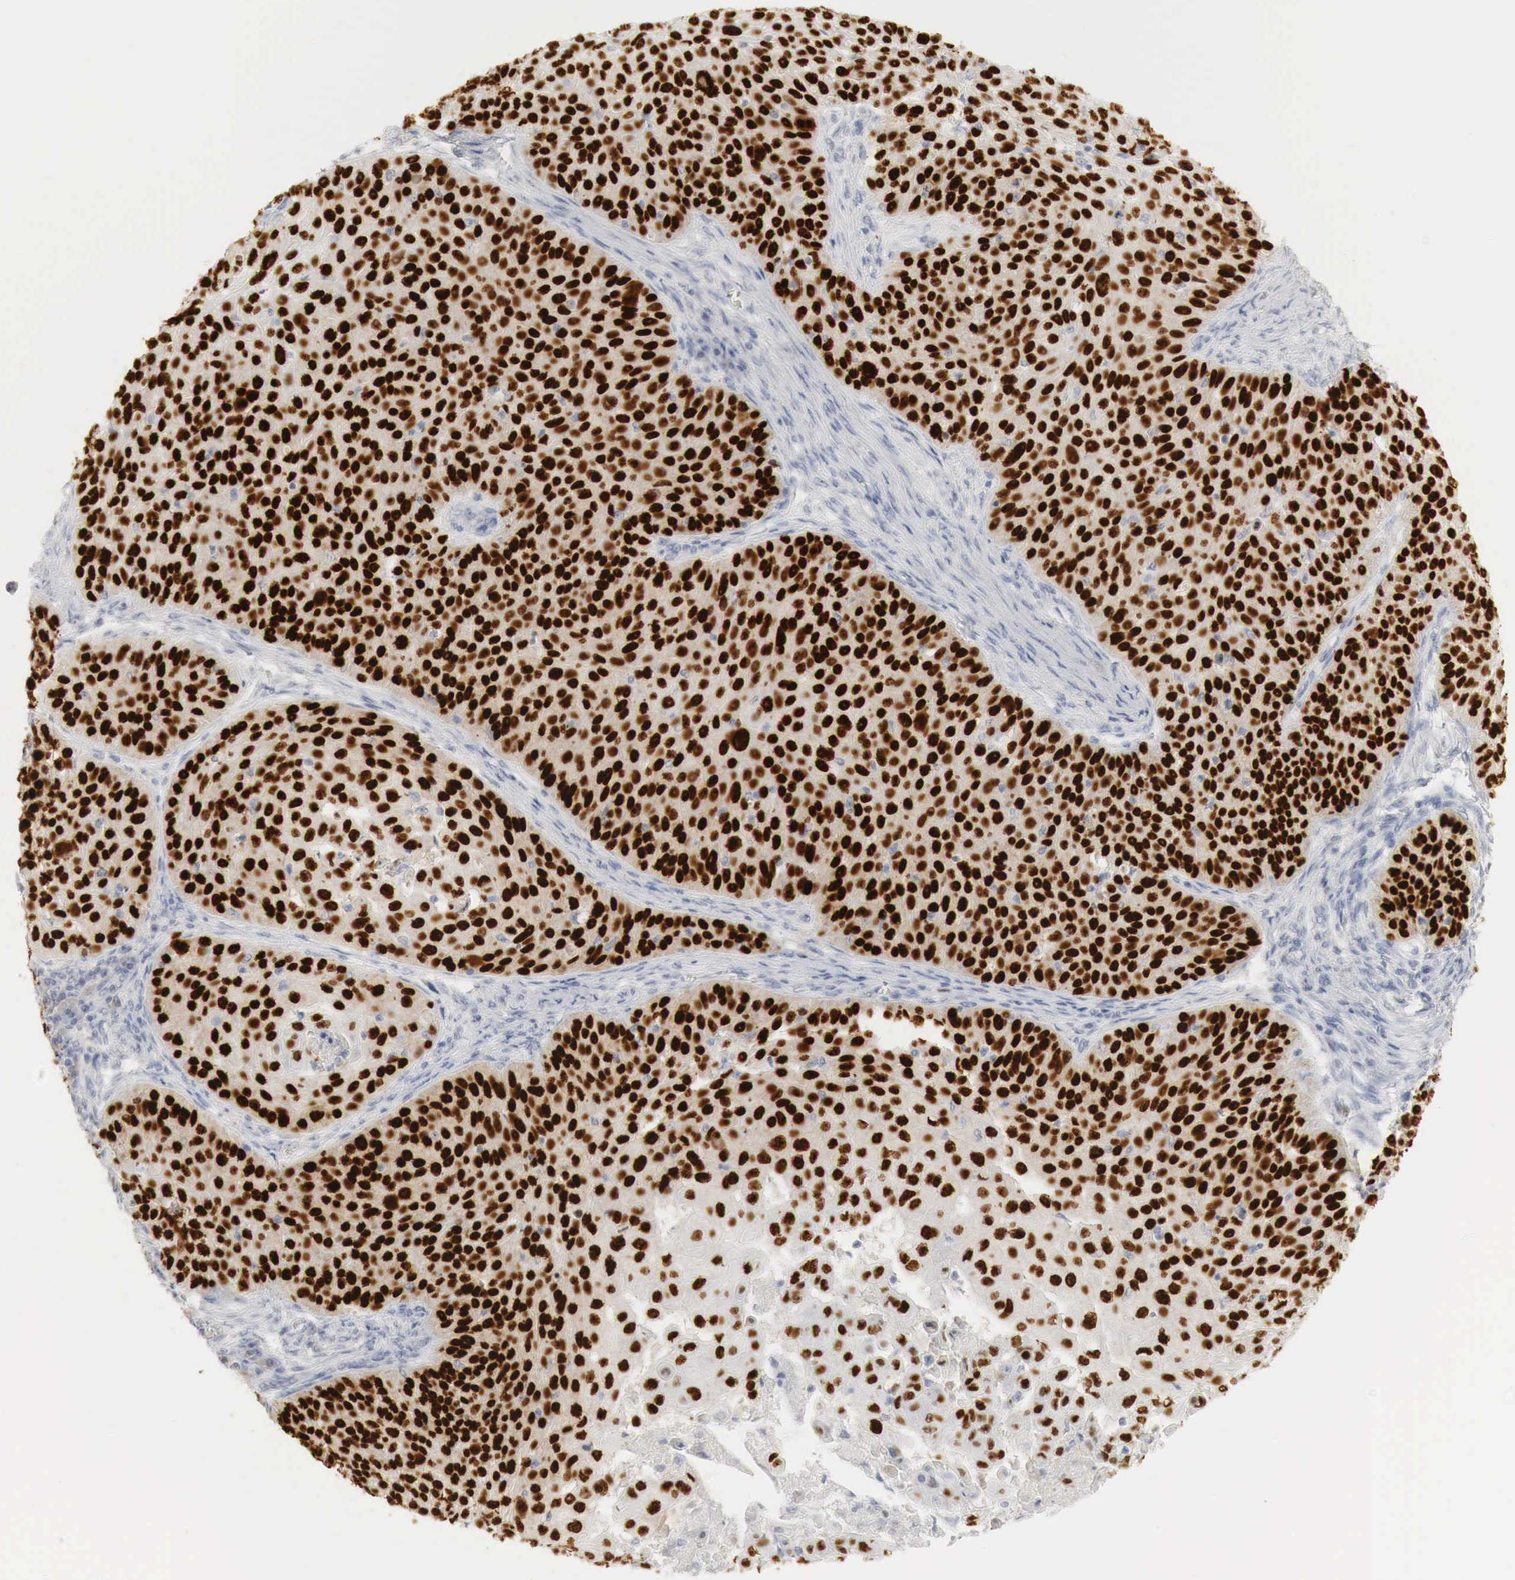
{"staining": {"intensity": "strong", "quantity": ">75%", "location": "nuclear"}, "tissue": "skin cancer", "cell_type": "Tumor cells", "image_type": "cancer", "snomed": [{"axis": "morphology", "description": "Squamous cell carcinoma, NOS"}, {"axis": "topography", "description": "Skin"}], "caption": "A brown stain labels strong nuclear staining of a protein in skin cancer (squamous cell carcinoma) tumor cells. Immunohistochemistry (ihc) stains the protein of interest in brown and the nuclei are stained blue.", "gene": "TP63", "patient": {"sex": "male", "age": 82}}